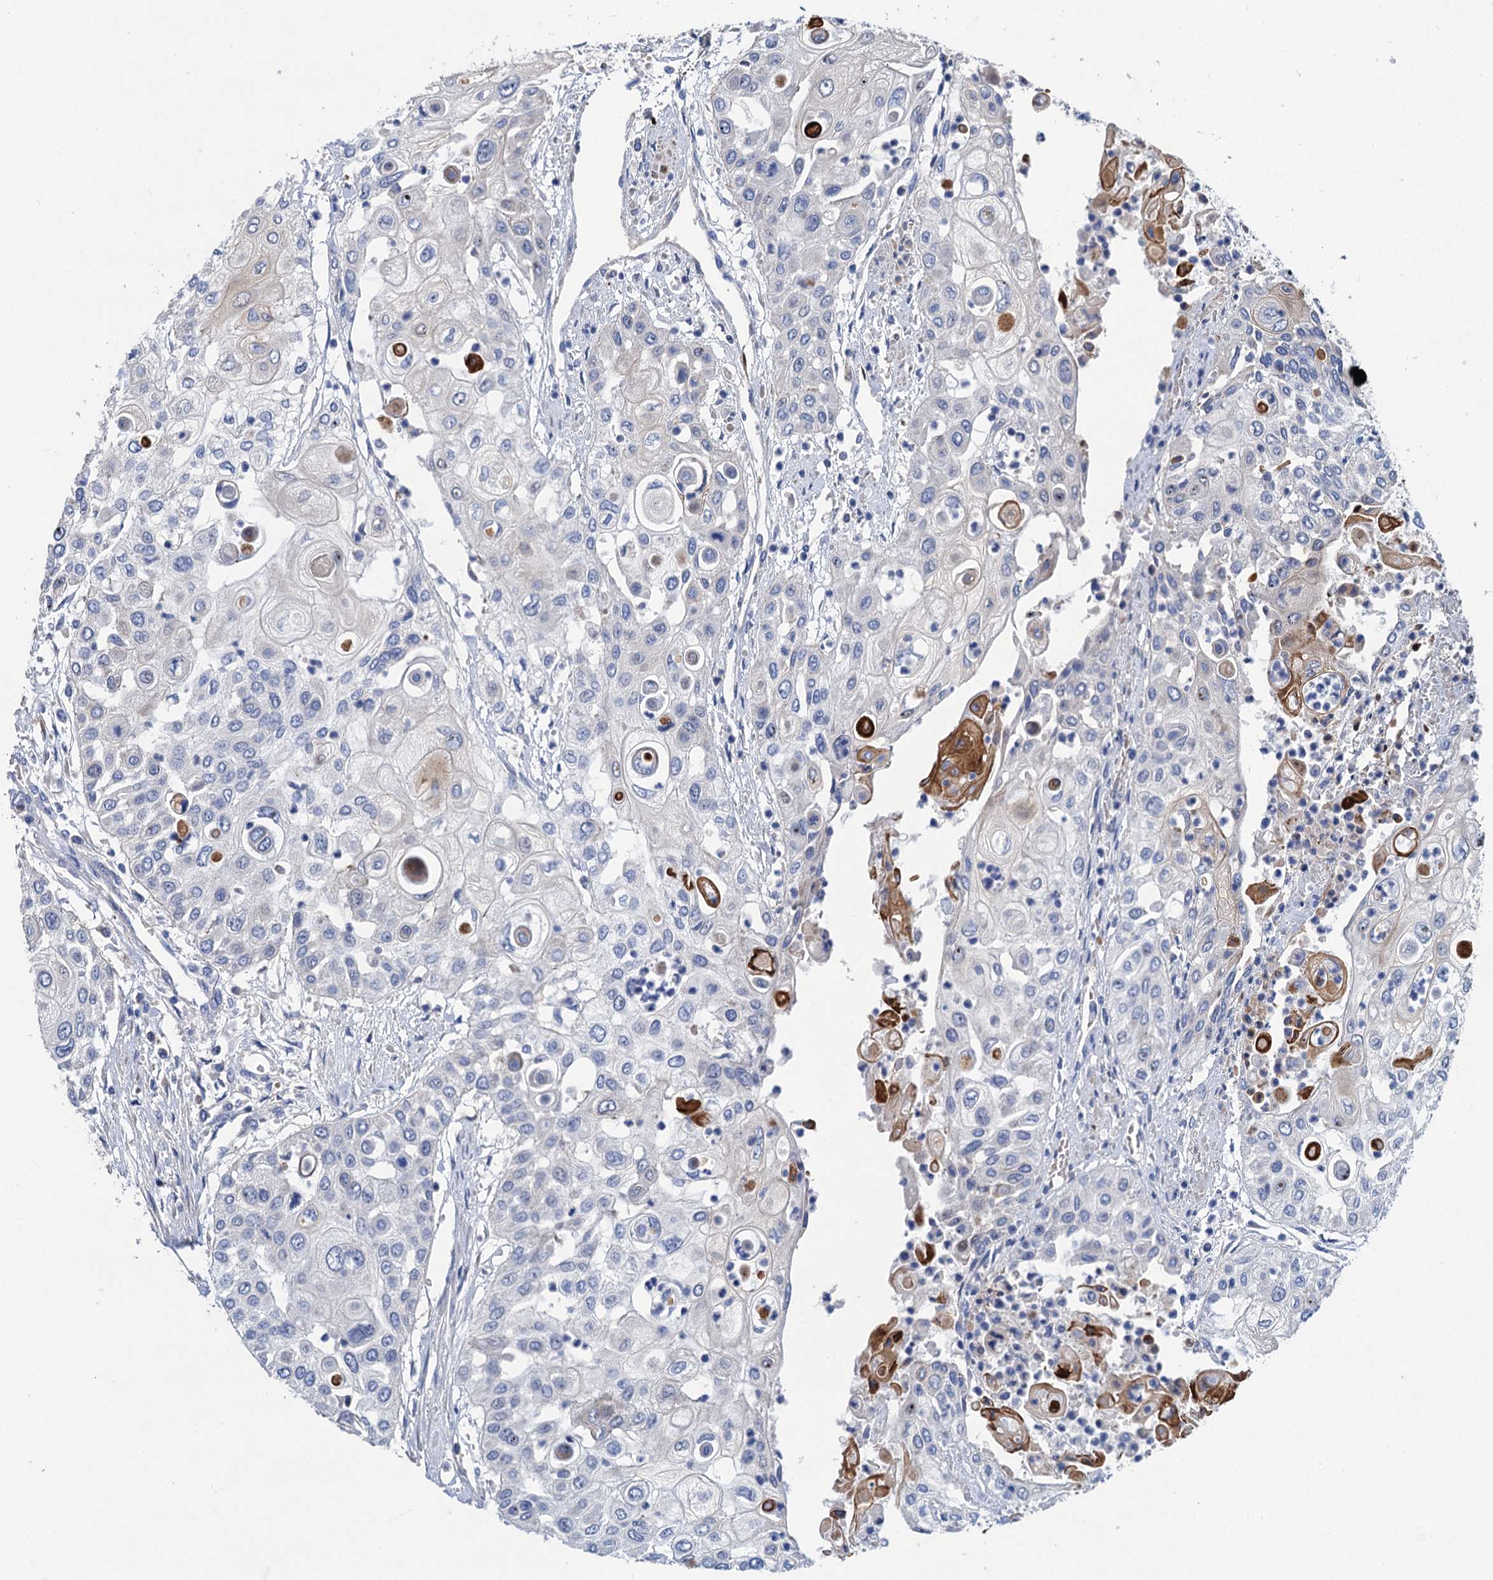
{"staining": {"intensity": "negative", "quantity": "none", "location": "none"}, "tissue": "urothelial cancer", "cell_type": "Tumor cells", "image_type": "cancer", "snomed": [{"axis": "morphology", "description": "Urothelial carcinoma, High grade"}, {"axis": "topography", "description": "Urinary bladder"}], "caption": "There is no significant positivity in tumor cells of urothelial cancer.", "gene": "TRAF7", "patient": {"sex": "female", "age": 79}}